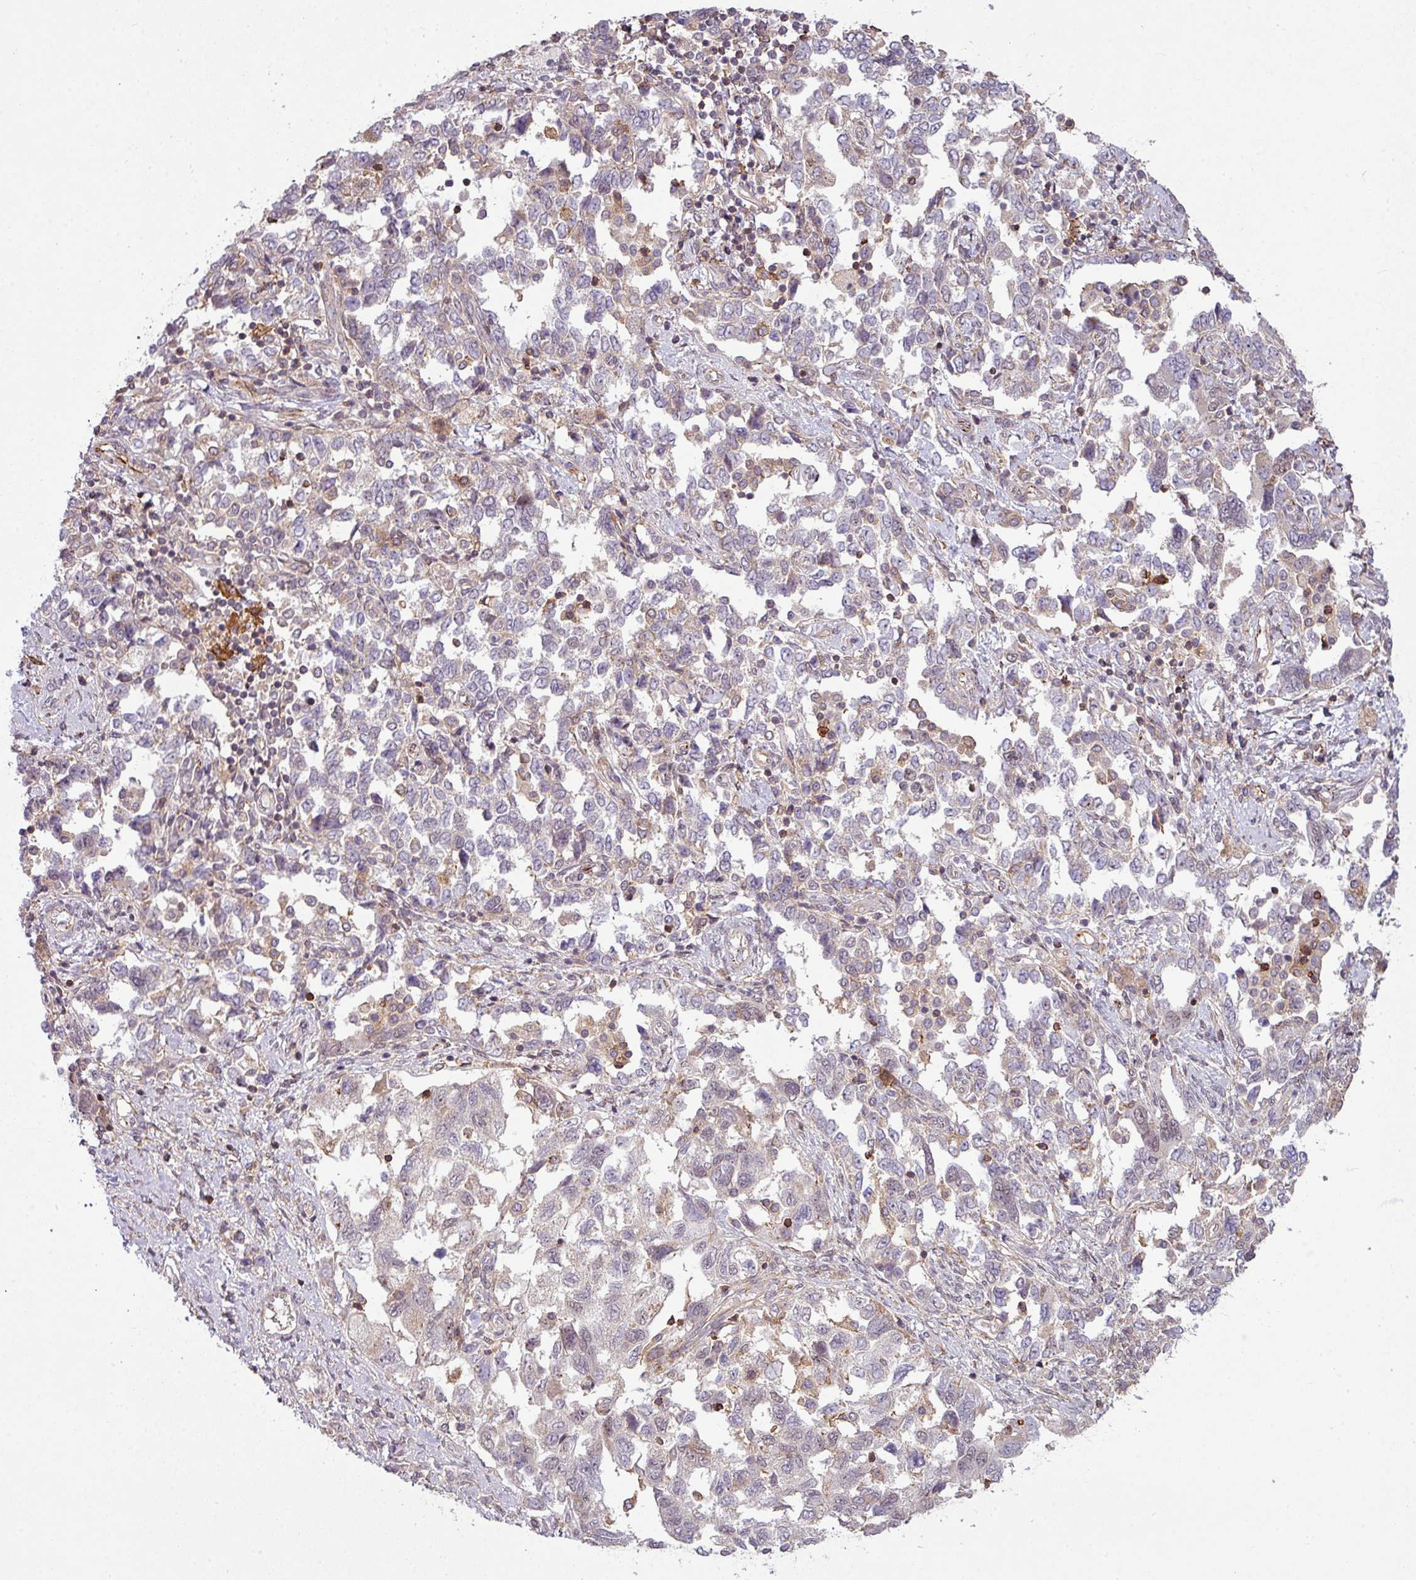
{"staining": {"intensity": "negative", "quantity": "none", "location": "none"}, "tissue": "ovarian cancer", "cell_type": "Tumor cells", "image_type": "cancer", "snomed": [{"axis": "morphology", "description": "Carcinoma, NOS"}, {"axis": "morphology", "description": "Cystadenocarcinoma, serous, NOS"}, {"axis": "topography", "description": "Ovary"}], "caption": "High magnification brightfield microscopy of ovarian serous cystadenocarcinoma stained with DAB (3,3'-diaminobenzidine) (brown) and counterstained with hematoxylin (blue): tumor cells show no significant expression.", "gene": "ZC2HC1C", "patient": {"sex": "female", "age": 69}}